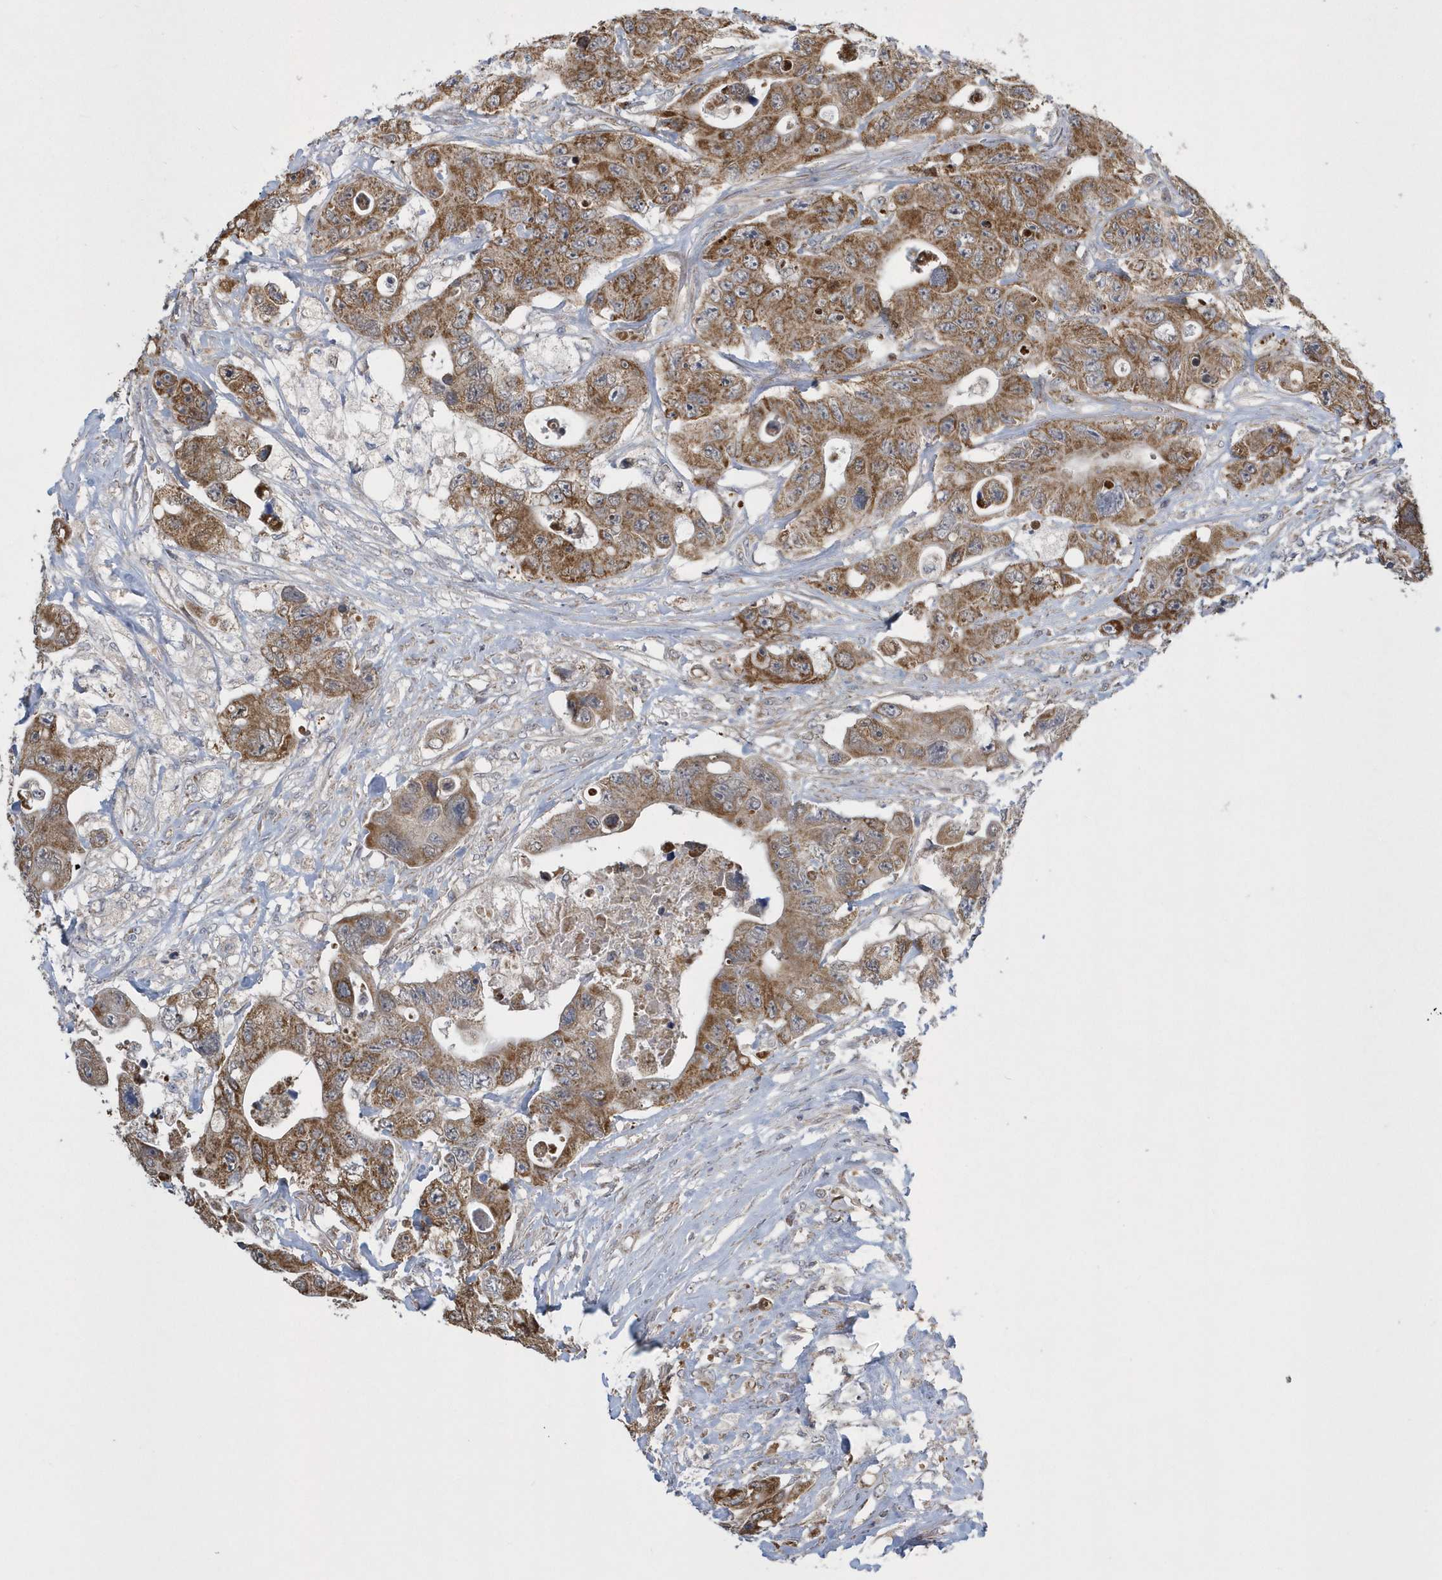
{"staining": {"intensity": "moderate", "quantity": ">75%", "location": "cytoplasmic/membranous"}, "tissue": "colorectal cancer", "cell_type": "Tumor cells", "image_type": "cancer", "snomed": [{"axis": "morphology", "description": "Adenocarcinoma, NOS"}, {"axis": "topography", "description": "Colon"}], "caption": "Immunohistochemistry staining of colorectal cancer (adenocarcinoma), which demonstrates medium levels of moderate cytoplasmic/membranous positivity in about >75% of tumor cells indicating moderate cytoplasmic/membranous protein staining. The staining was performed using DAB (brown) for protein detection and nuclei were counterstained in hematoxylin (blue).", "gene": "SLX9", "patient": {"sex": "female", "age": 46}}